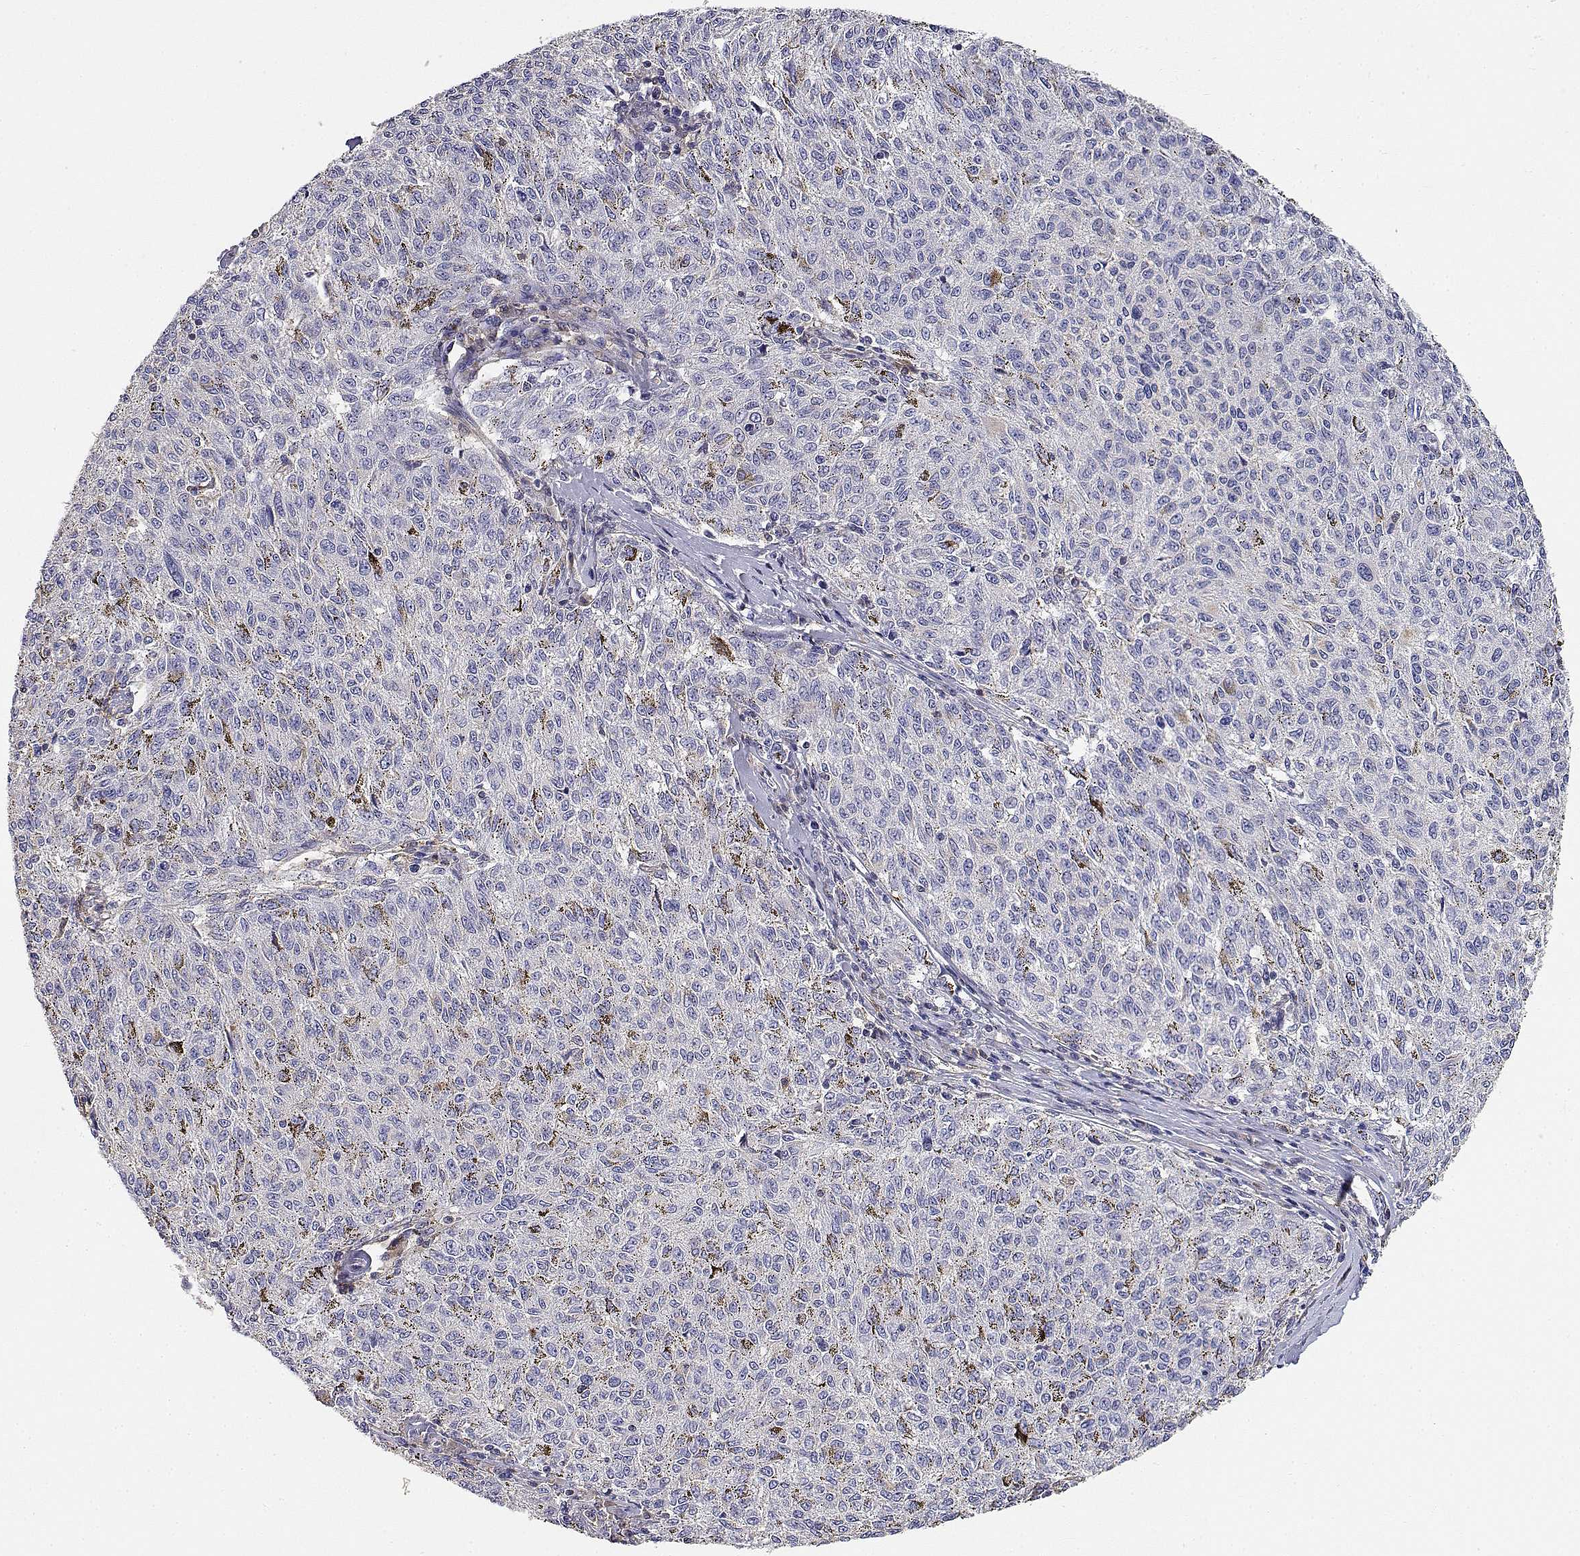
{"staining": {"intensity": "negative", "quantity": "none", "location": "none"}, "tissue": "melanoma", "cell_type": "Tumor cells", "image_type": "cancer", "snomed": [{"axis": "morphology", "description": "Malignant melanoma, NOS"}, {"axis": "topography", "description": "Skin"}], "caption": "DAB immunohistochemical staining of human melanoma displays no significant staining in tumor cells.", "gene": "ADA", "patient": {"sex": "female", "age": 72}}